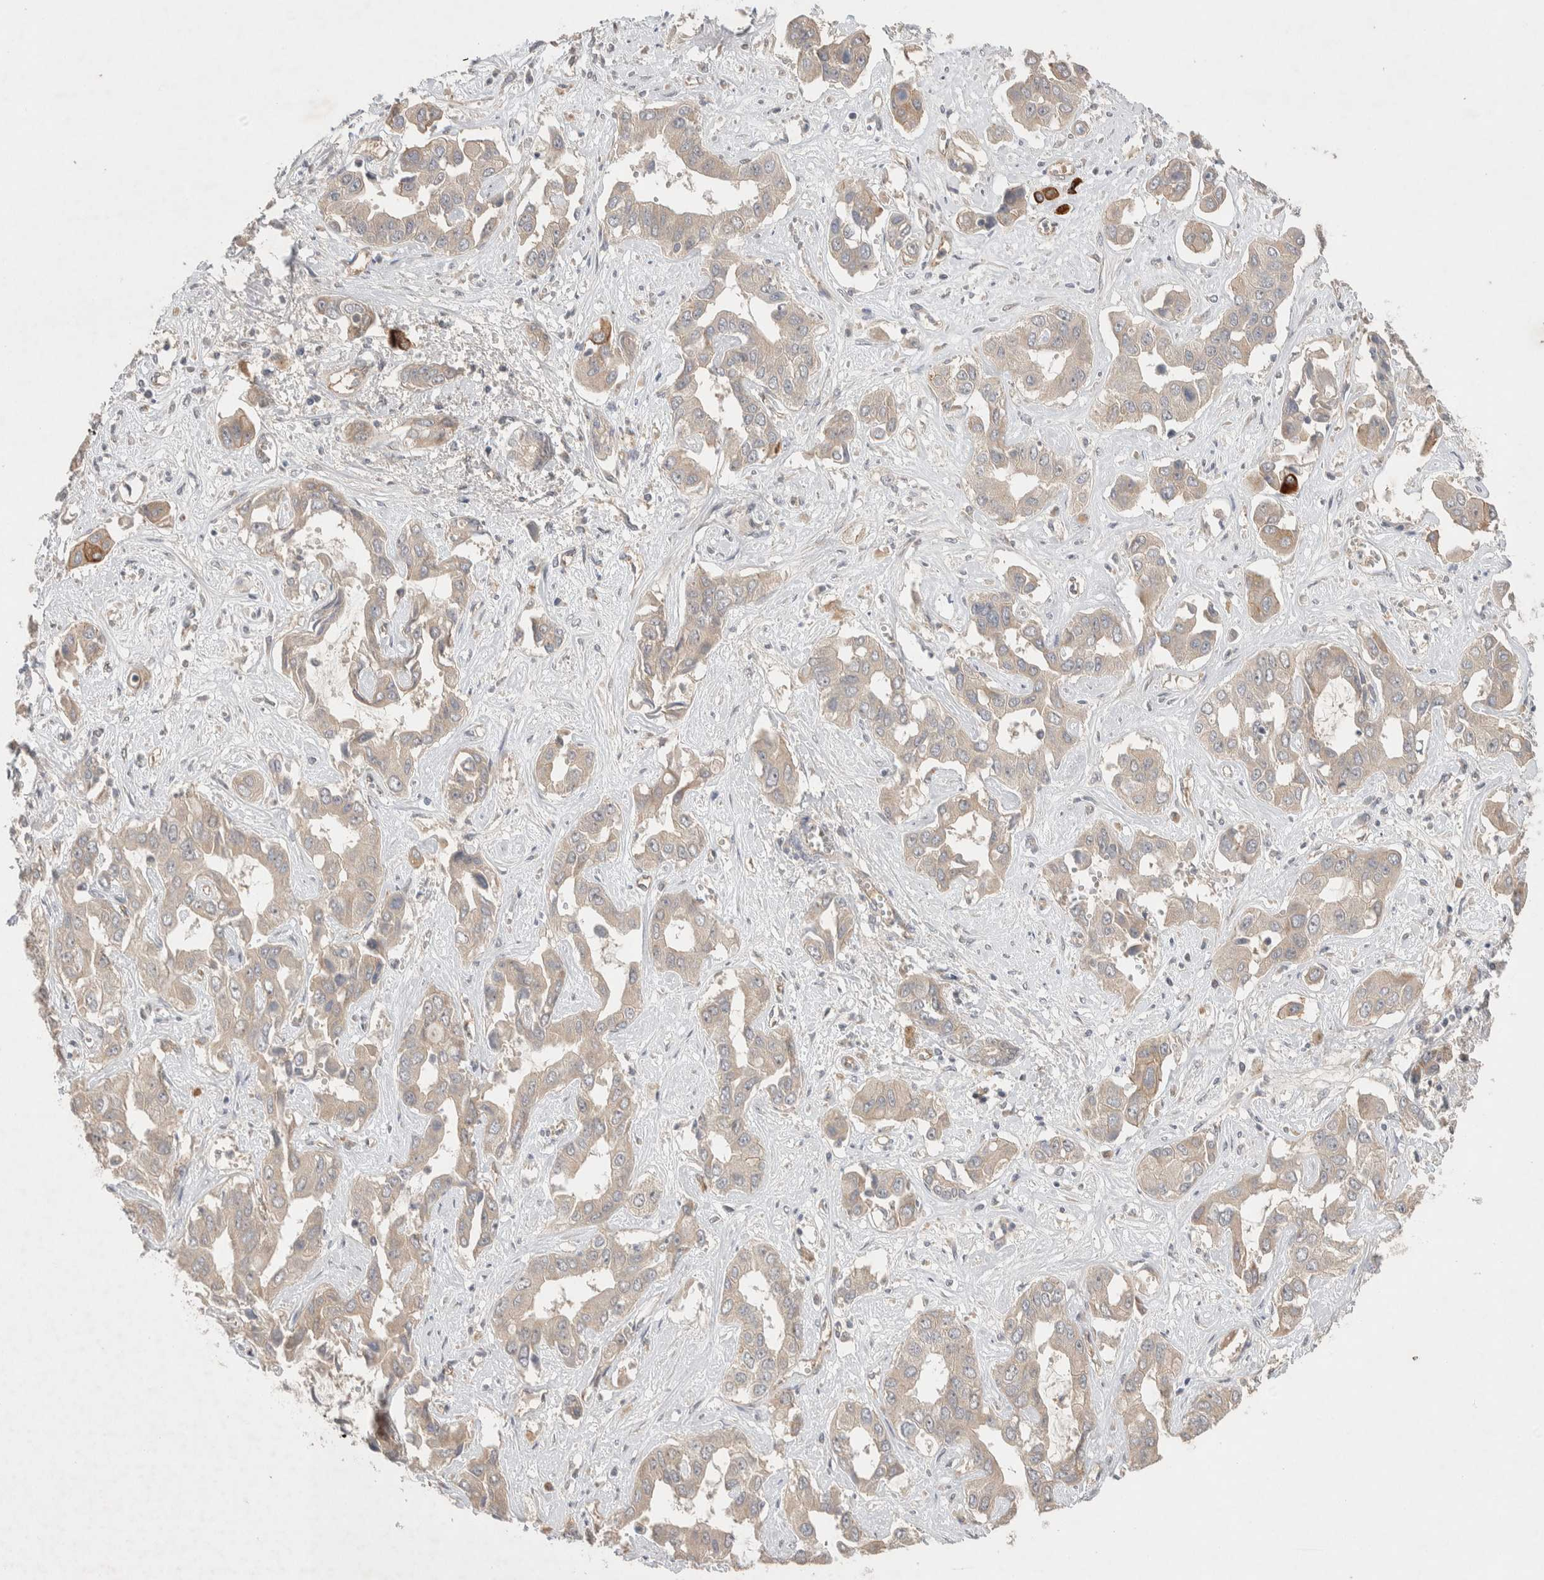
{"staining": {"intensity": "weak", "quantity": "25%-75%", "location": "cytoplasmic/membranous"}, "tissue": "liver cancer", "cell_type": "Tumor cells", "image_type": "cancer", "snomed": [{"axis": "morphology", "description": "Cholangiocarcinoma"}, {"axis": "topography", "description": "Liver"}], "caption": "IHC image of cholangiocarcinoma (liver) stained for a protein (brown), which displays low levels of weak cytoplasmic/membranous expression in approximately 25%-75% of tumor cells.", "gene": "ZNF704", "patient": {"sex": "female", "age": 52}}